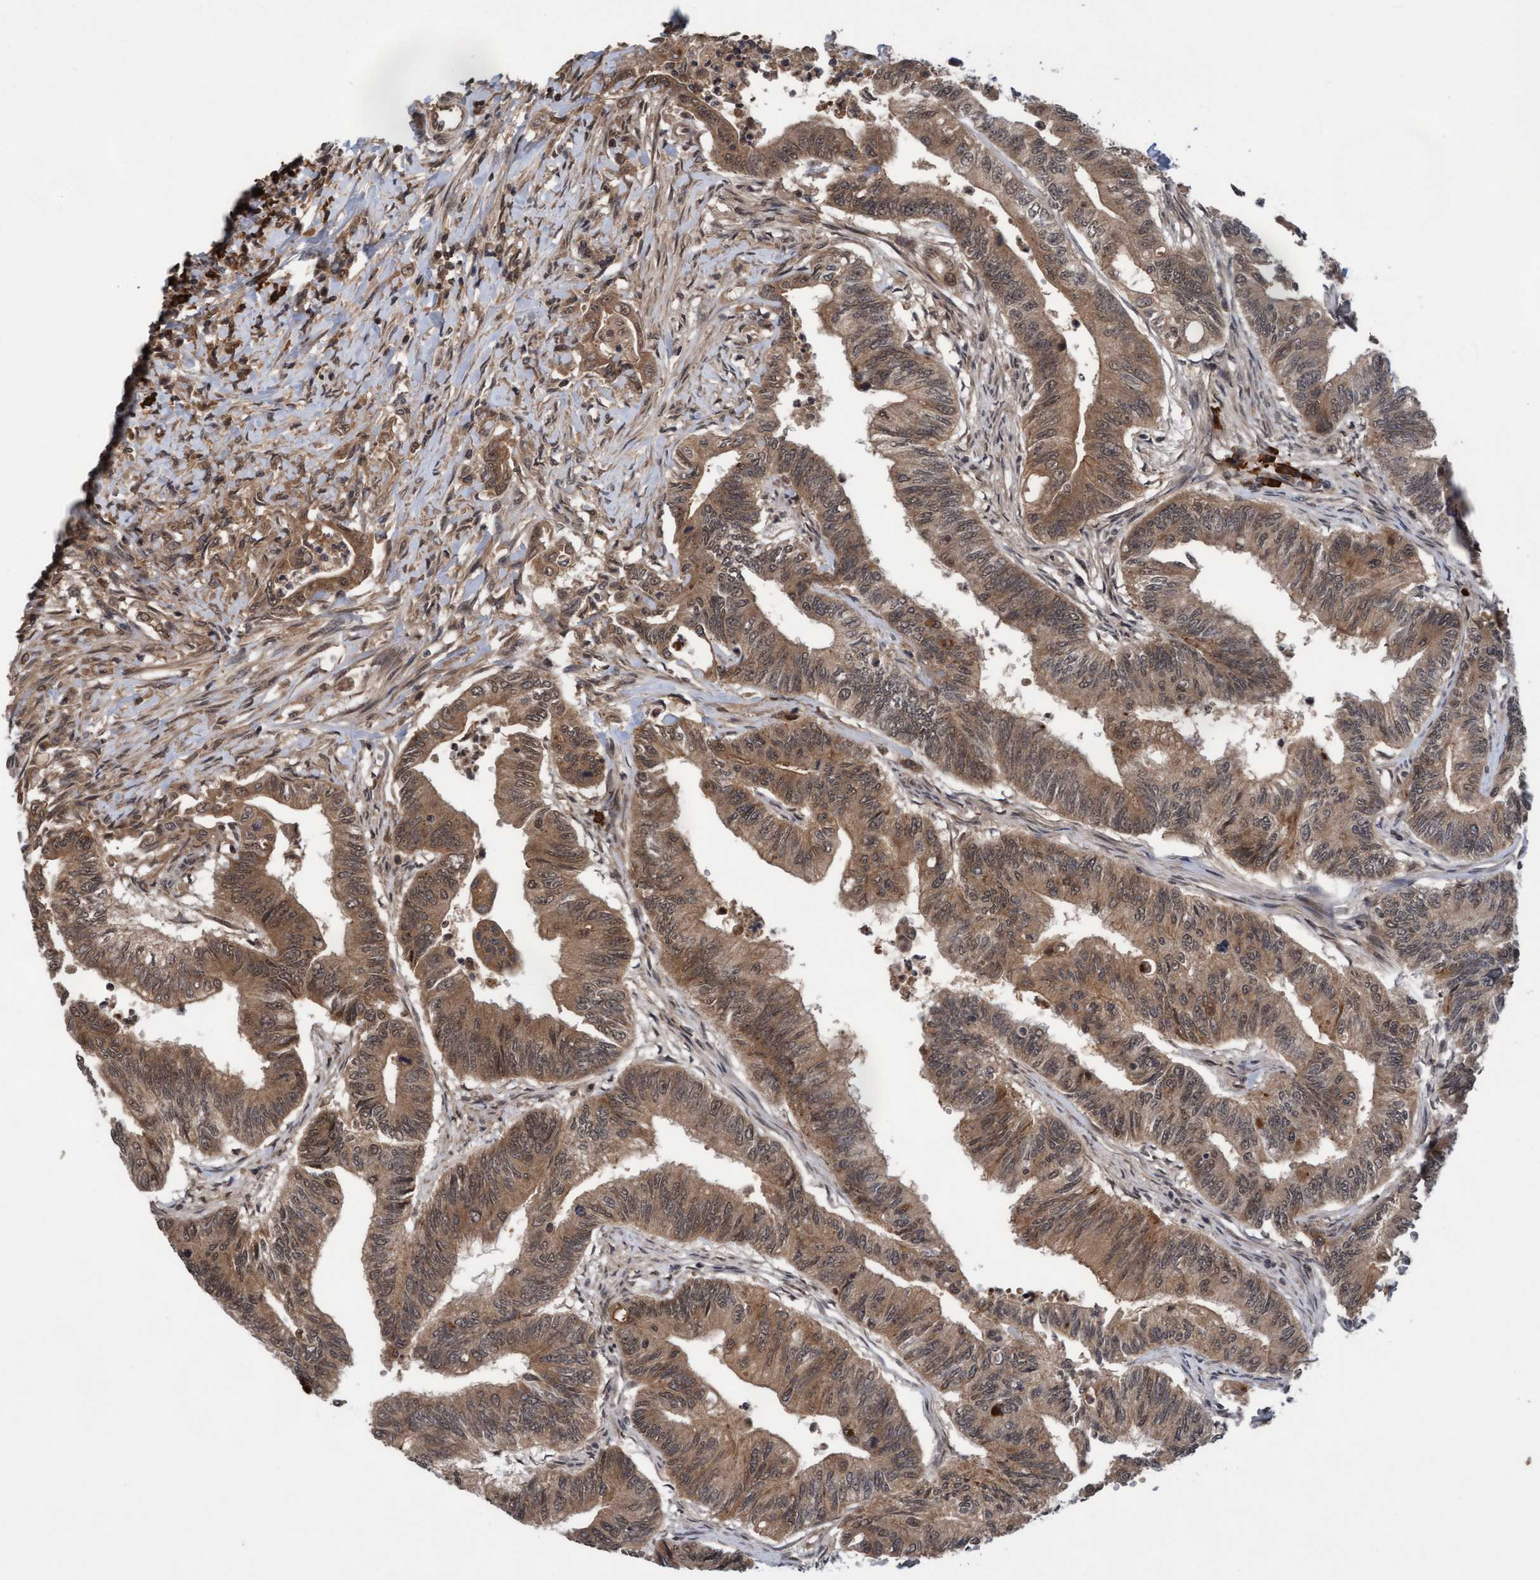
{"staining": {"intensity": "moderate", "quantity": ">75%", "location": "cytoplasmic/membranous,nuclear"}, "tissue": "colorectal cancer", "cell_type": "Tumor cells", "image_type": "cancer", "snomed": [{"axis": "morphology", "description": "Adenoma, NOS"}, {"axis": "morphology", "description": "Adenocarcinoma, NOS"}, {"axis": "topography", "description": "Colon"}], "caption": "Adenoma (colorectal) stained with DAB IHC exhibits medium levels of moderate cytoplasmic/membranous and nuclear positivity in approximately >75% of tumor cells. (Stains: DAB in brown, nuclei in blue, Microscopy: brightfield microscopy at high magnification).", "gene": "WASF1", "patient": {"sex": "male", "age": 79}}